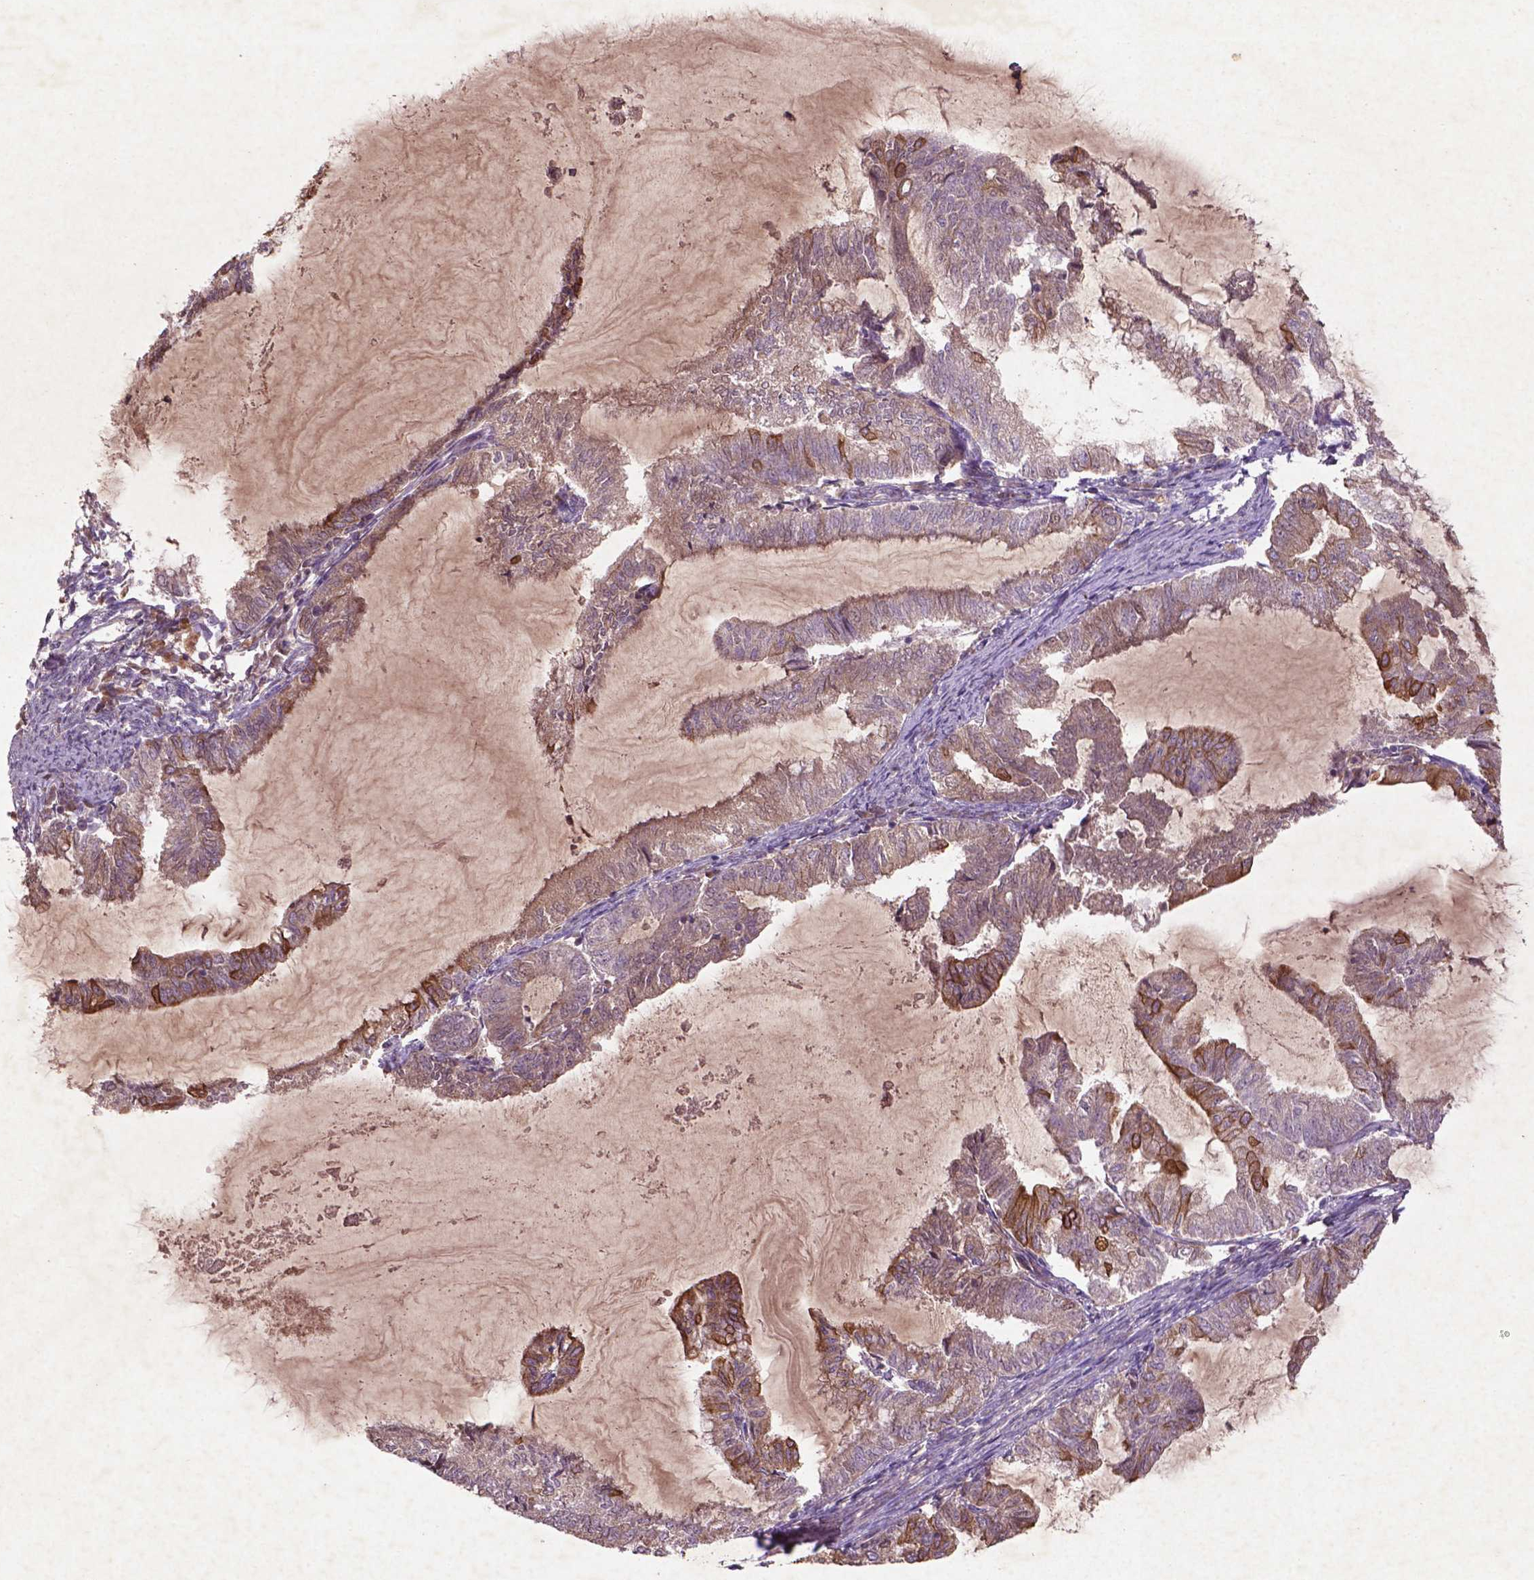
{"staining": {"intensity": "moderate", "quantity": "<25%", "location": "cytoplasmic/membranous"}, "tissue": "endometrial cancer", "cell_type": "Tumor cells", "image_type": "cancer", "snomed": [{"axis": "morphology", "description": "Adenocarcinoma, NOS"}, {"axis": "topography", "description": "Endometrium"}], "caption": "Endometrial cancer (adenocarcinoma) stained with a brown dye demonstrates moderate cytoplasmic/membranous positive expression in approximately <25% of tumor cells.", "gene": "COQ2", "patient": {"sex": "female", "age": 79}}